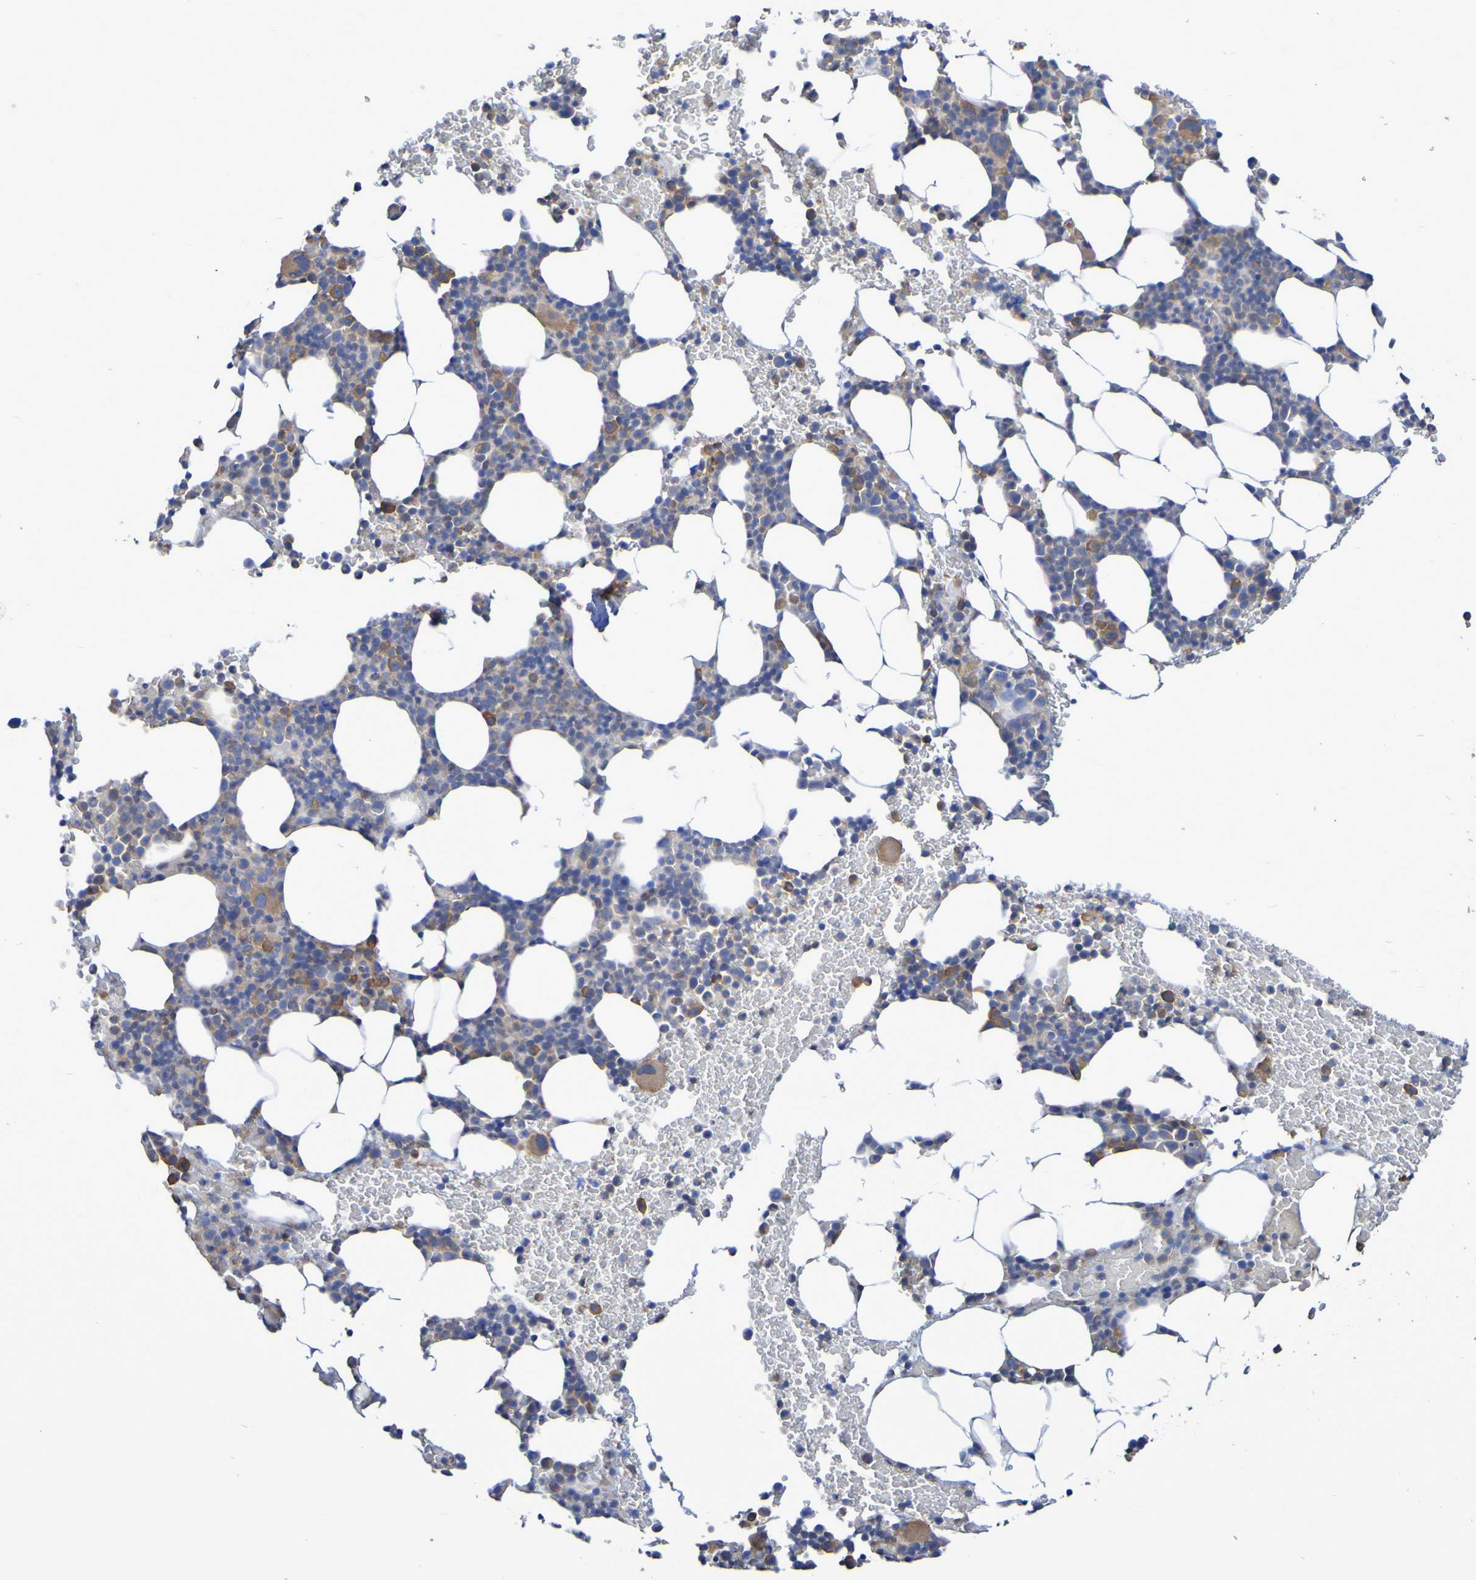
{"staining": {"intensity": "moderate", "quantity": "25%-75%", "location": "cytoplasmic/membranous"}, "tissue": "bone marrow", "cell_type": "Hematopoietic cells", "image_type": "normal", "snomed": [{"axis": "morphology", "description": "Normal tissue, NOS"}, {"axis": "morphology", "description": "Inflammation, NOS"}, {"axis": "topography", "description": "Bone marrow"}], "caption": "Bone marrow stained with DAB IHC demonstrates medium levels of moderate cytoplasmic/membranous positivity in about 25%-75% of hematopoietic cells.", "gene": "SYNJ1", "patient": {"sex": "female", "age": 70}}